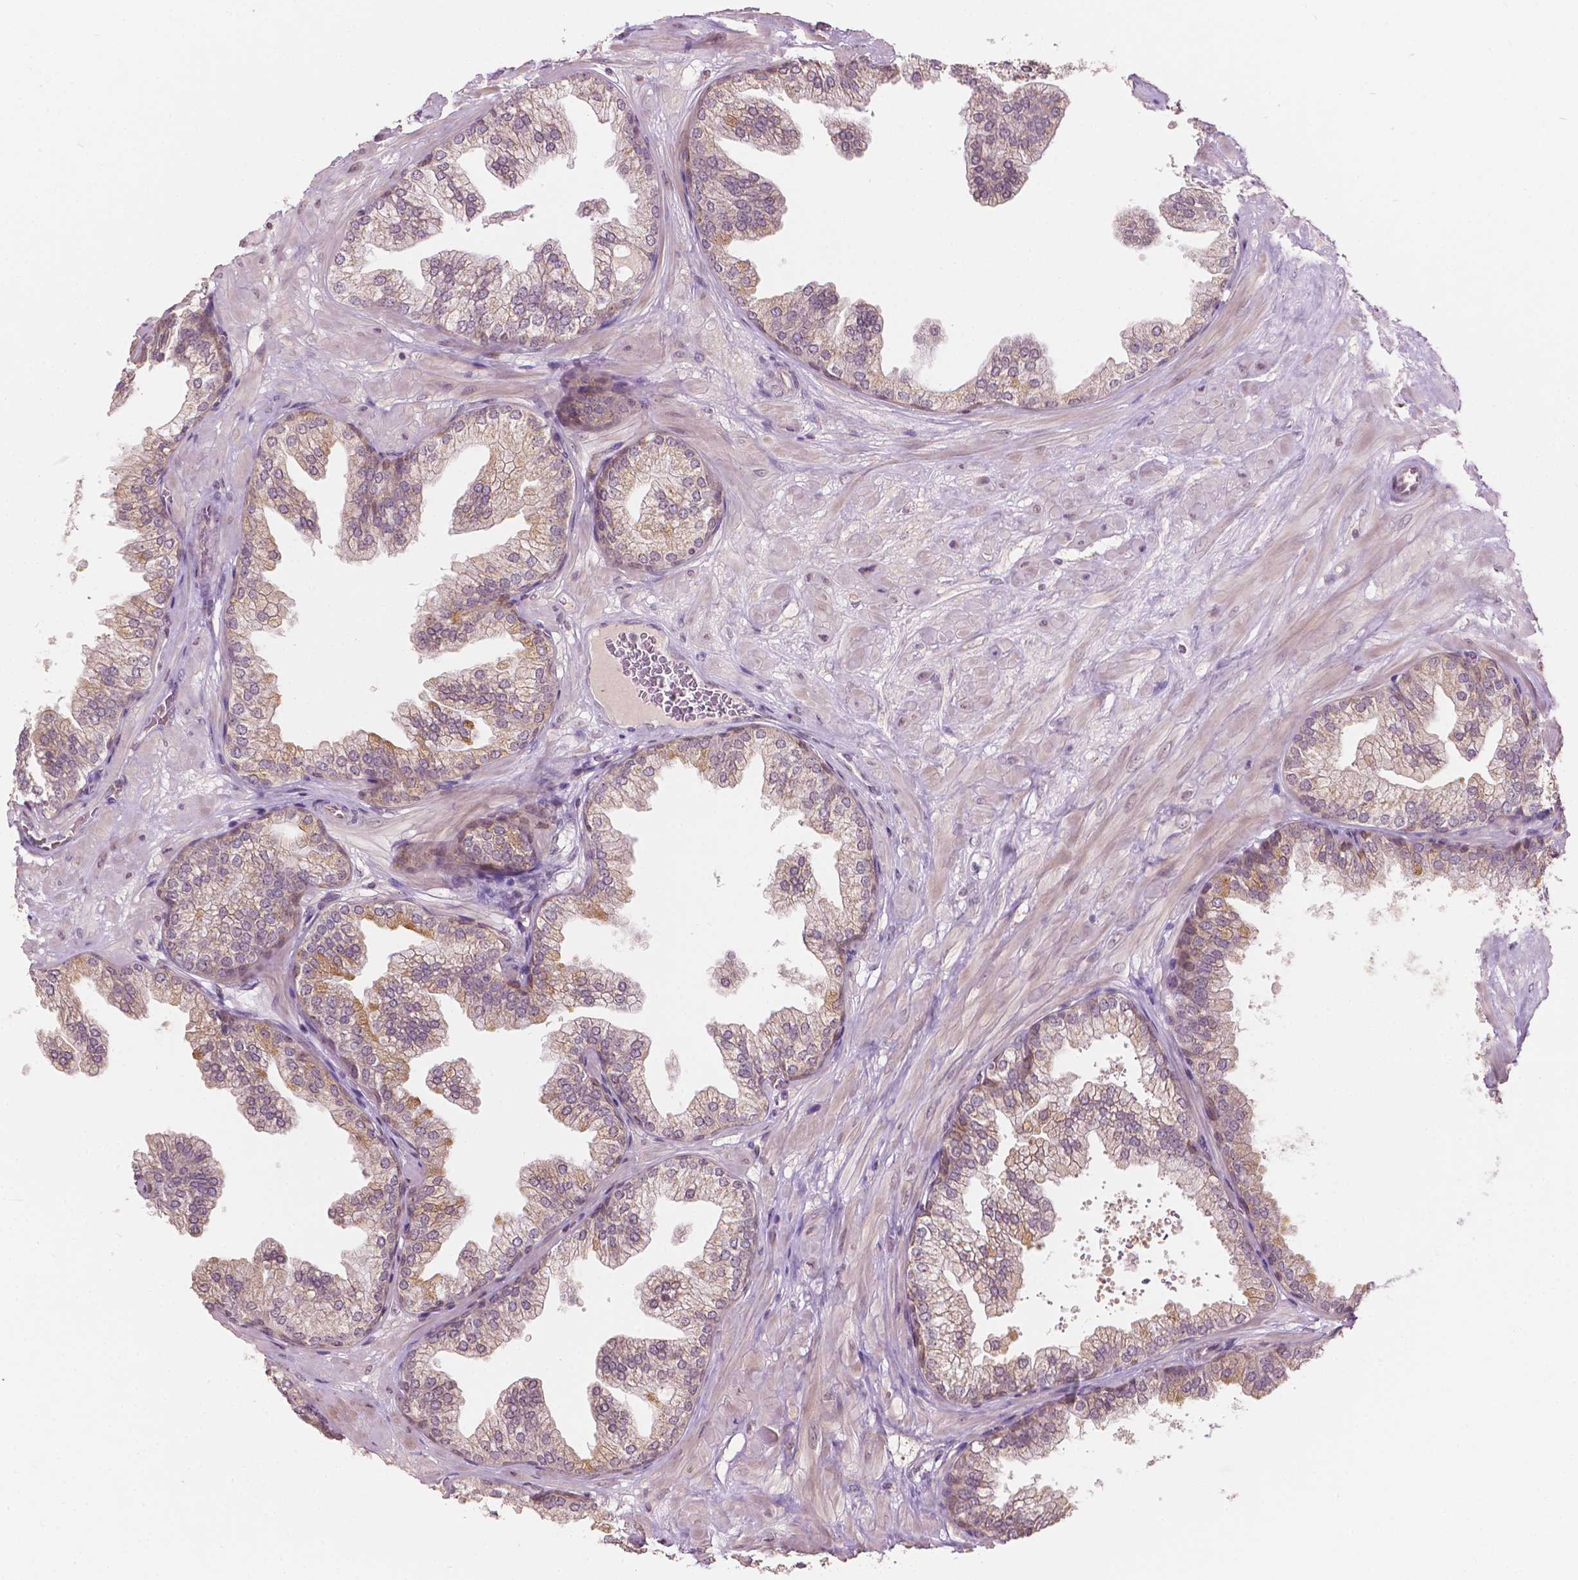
{"staining": {"intensity": "negative", "quantity": "none", "location": "none"}, "tissue": "prostate", "cell_type": "Glandular cells", "image_type": "normal", "snomed": [{"axis": "morphology", "description": "Normal tissue, NOS"}, {"axis": "topography", "description": "Prostate"}], "caption": "Protein analysis of normal prostate shows no significant staining in glandular cells. (DAB immunohistochemistry, high magnification).", "gene": "NOS1AP", "patient": {"sex": "male", "age": 37}}